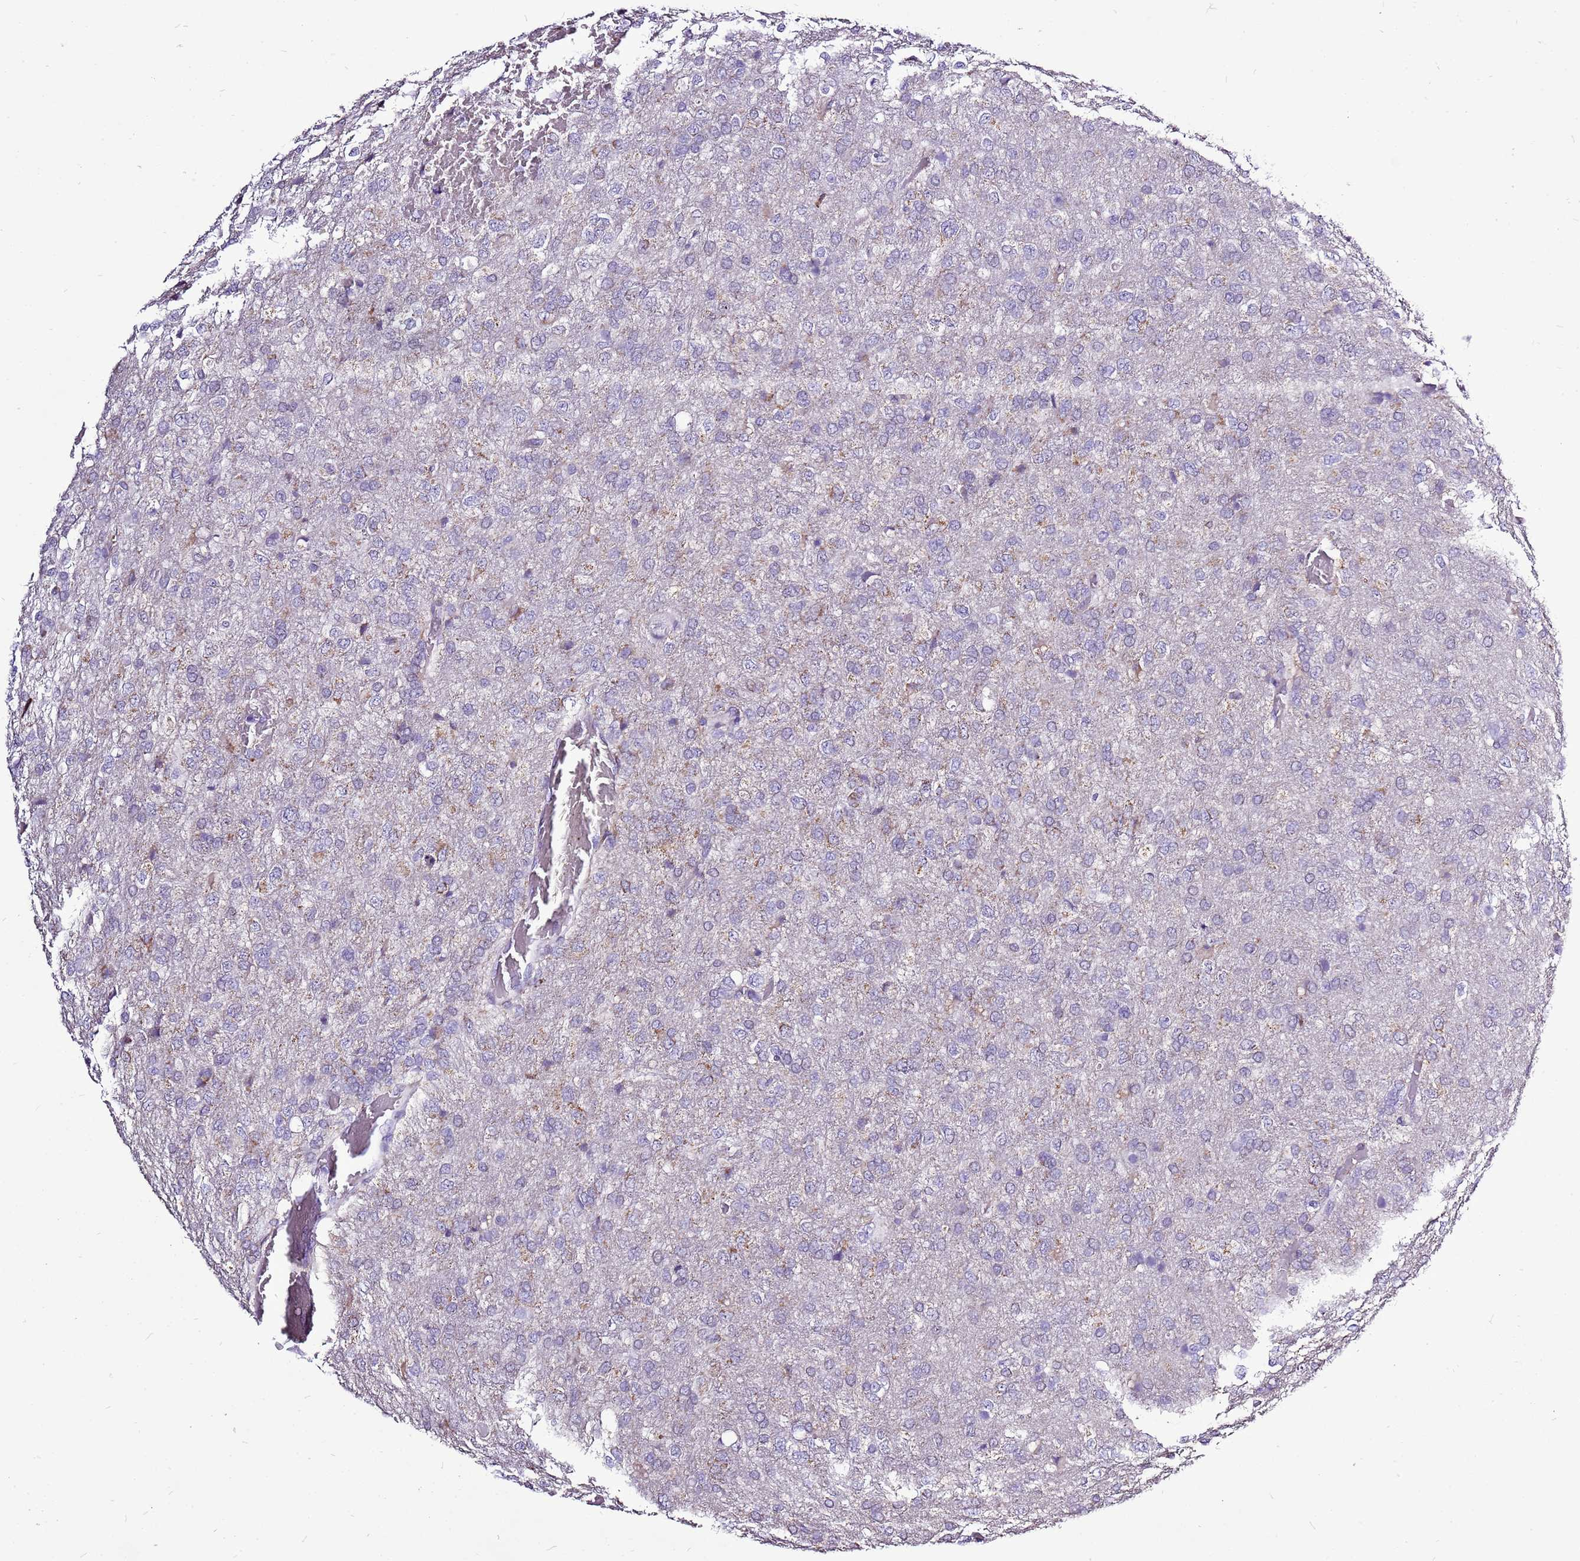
{"staining": {"intensity": "negative", "quantity": "none", "location": "none"}, "tissue": "glioma", "cell_type": "Tumor cells", "image_type": "cancer", "snomed": [{"axis": "morphology", "description": "Glioma, malignant, High grade"}, {"axis": "topography", "description": "Brain"}], "caption": "Human malignant glioma (high-grade) stained for a protein using IHC exhibits no expression in tumor cells.", "gene": "ACSS3", "patient": {"sex": "female", "age": 74}}